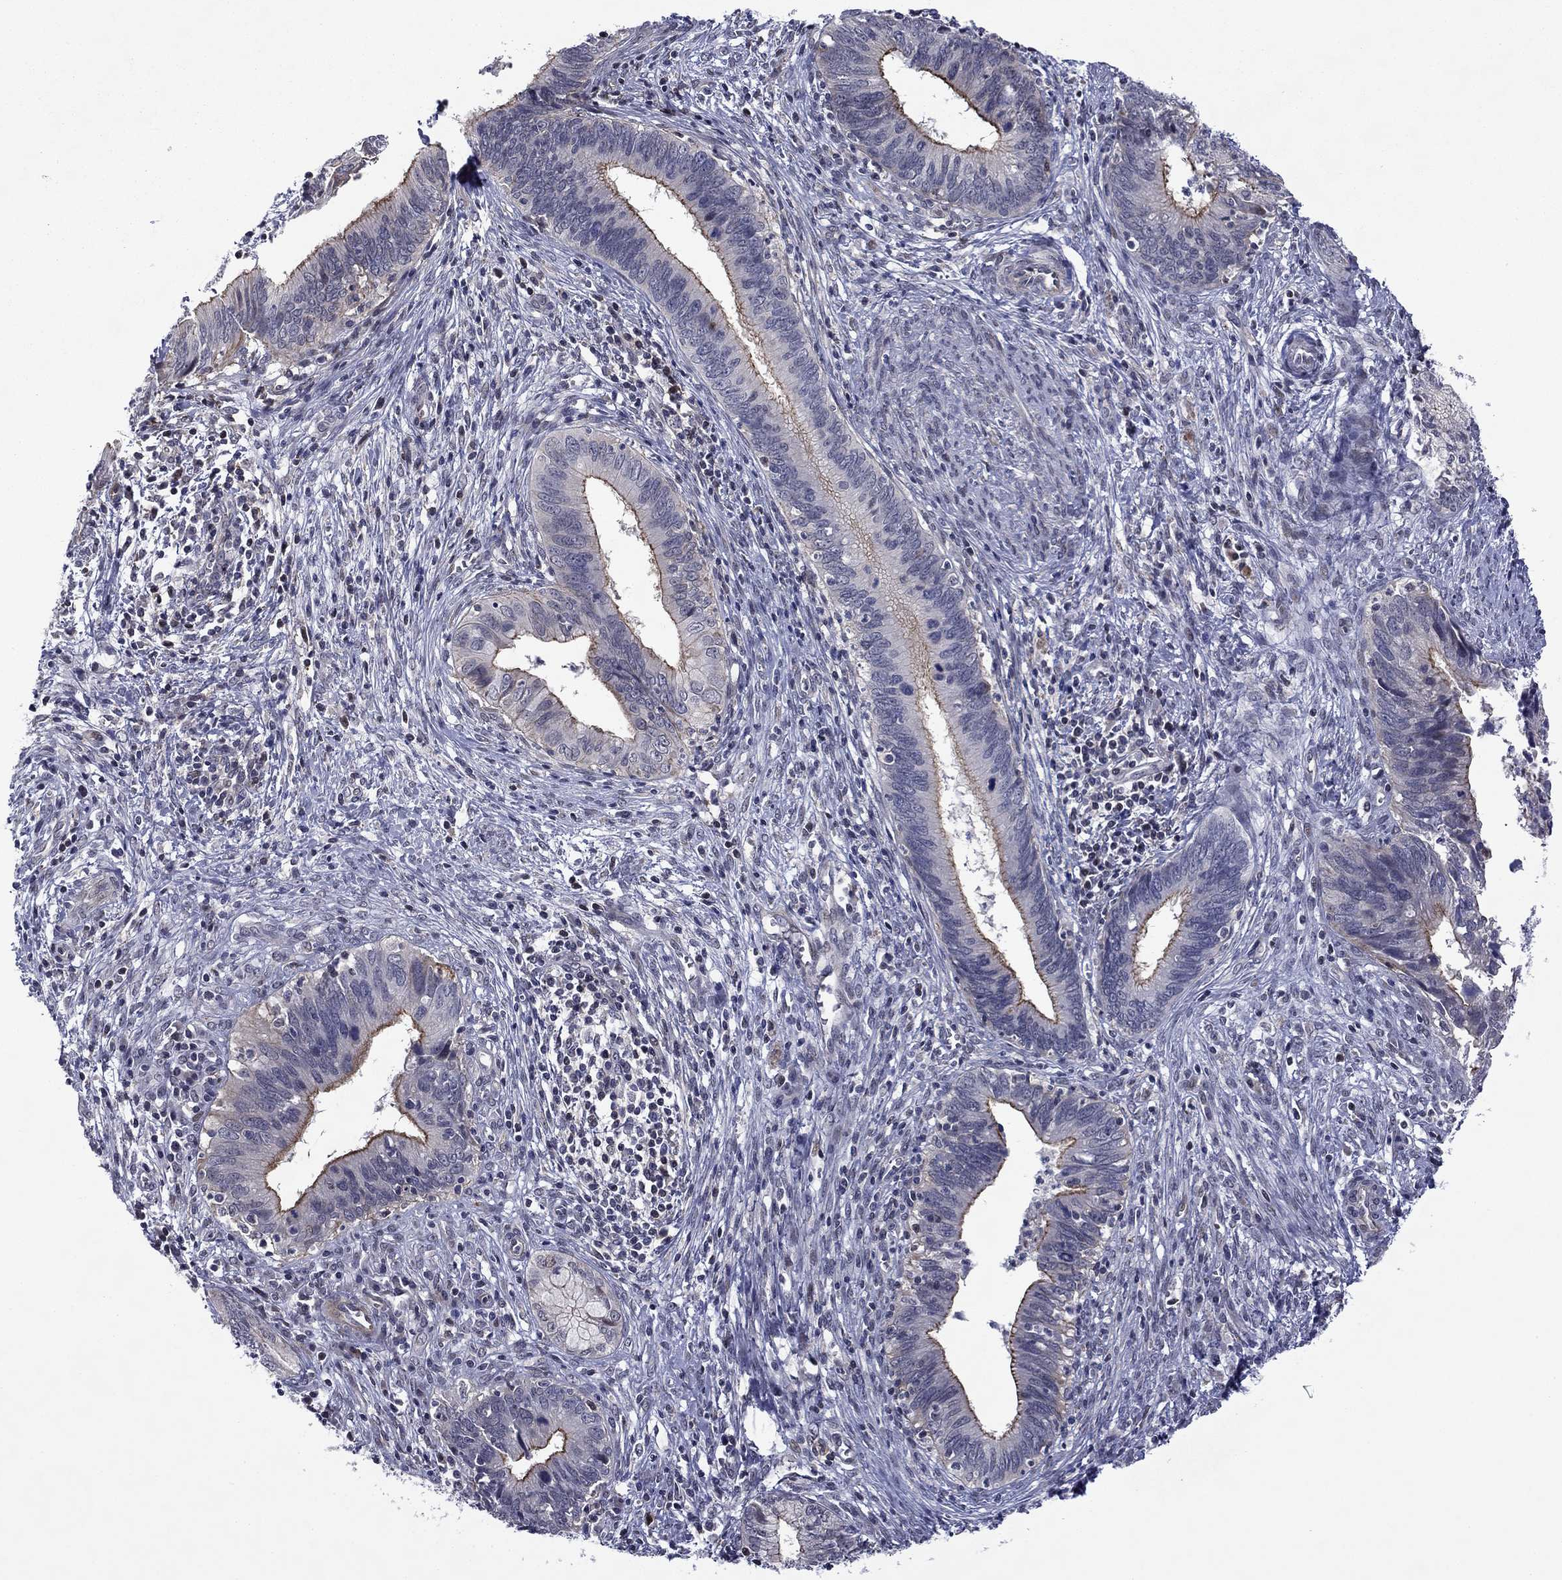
{"staining": {"intensity": "negative", "quantity": "none", "location": "none"}, "tissue": "cervical cancer", "cell_type": "Tumor cells", "image_type": "cancer", "snomed": [{"axis": "morphology", "description": "Adenocarcinoma, NOS"}, {"axis": "topography", "description": "Cervix"}], "caption": "Tumor cells show no significant positivity in cervical cancer.", "gene": "B3GAT1", "patient": {"sex": "female", "age": 42}}